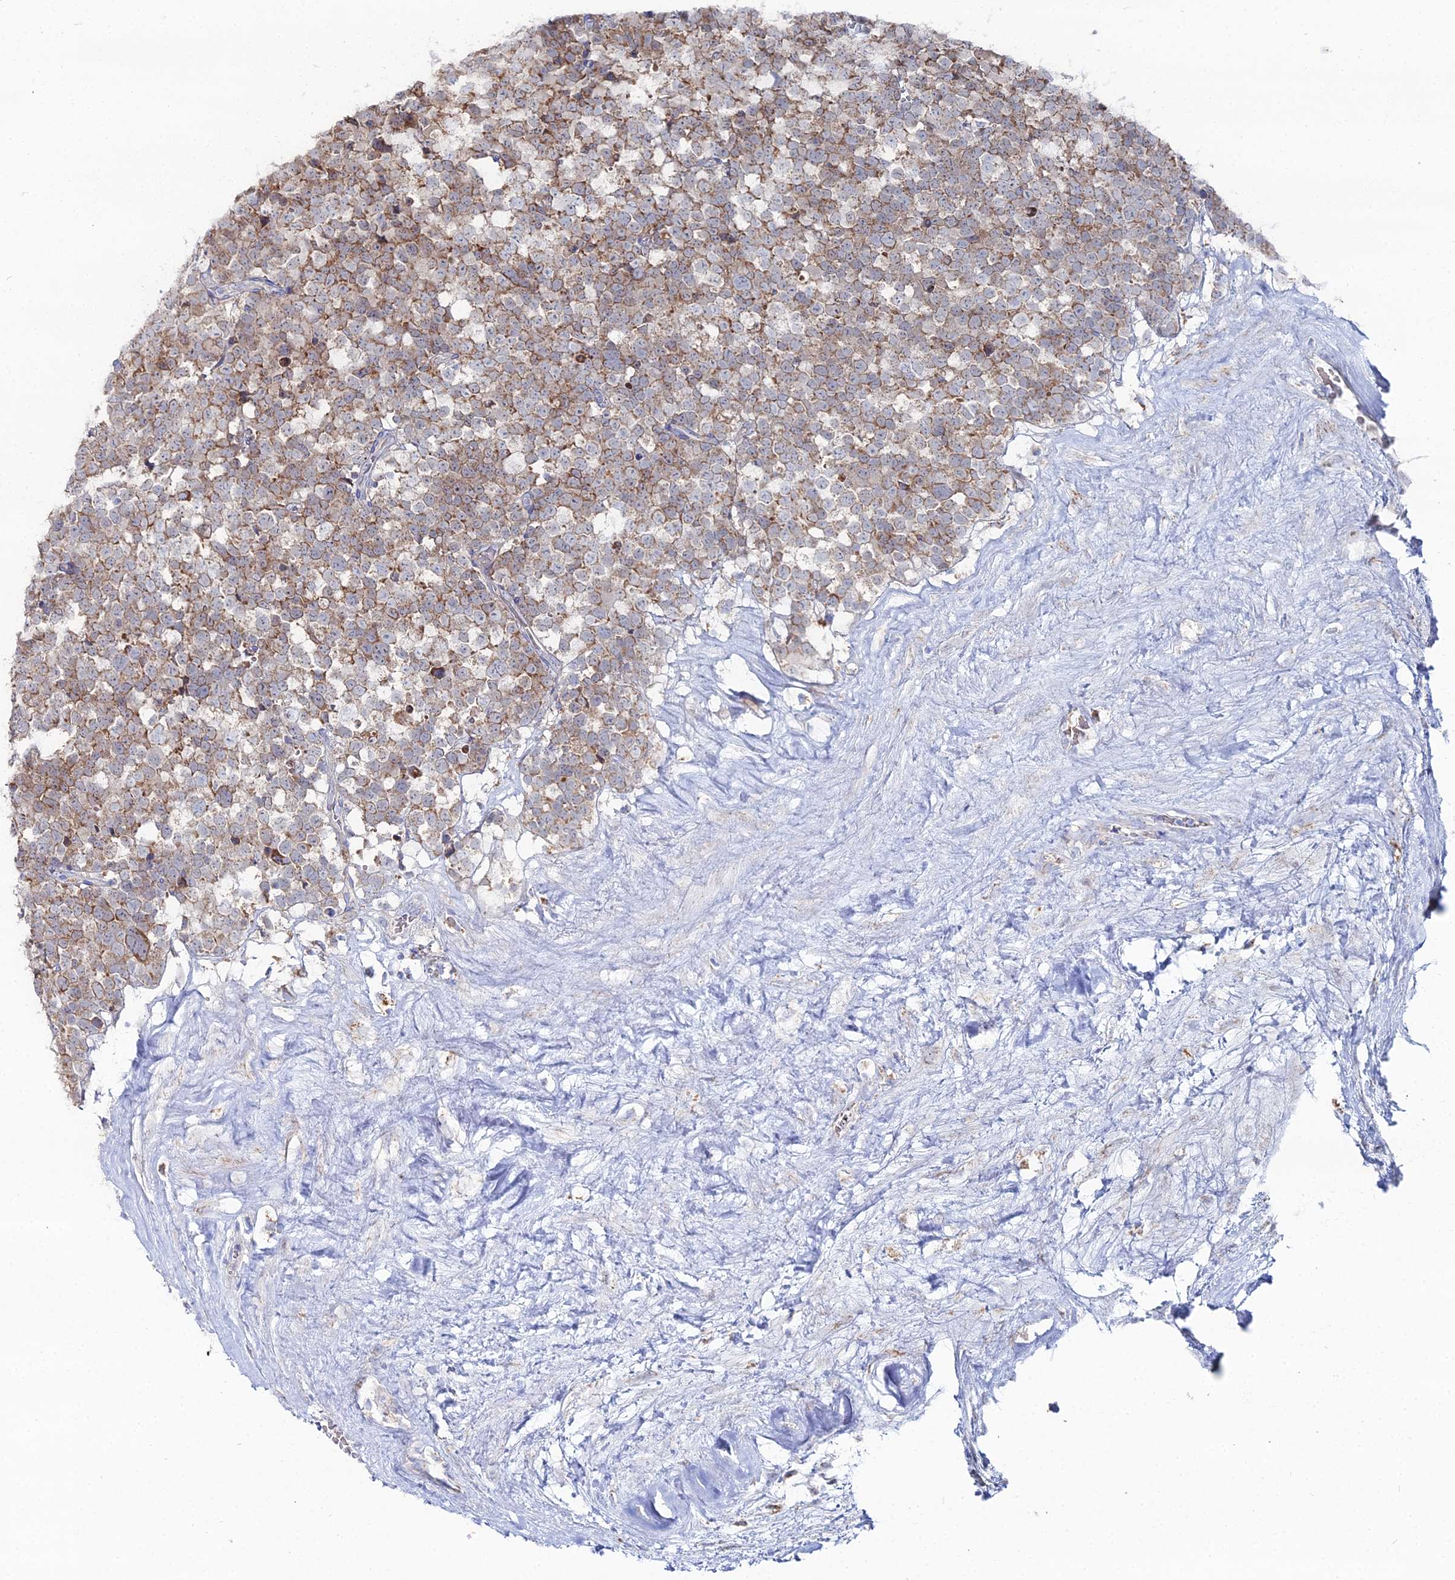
{"staining": {"intensity": "moderate", "quantity": ">75%", "location": "cytoplasmic/membranous"}, "tissue": "testis cancer", "cell_type": "Tumor cells", "image_type": "cancer", "snomed": [{"axis": "morphology", "description": "Seminoma, NOS"}, {"axis": "topography", "description": "Testis"}], "caption": "Immunohistochemistry micrograph of human testis cancer (seminoma) stained for a protein (brown), which exhibits medium levels of moderate cytoplasmic/membranous expression in approximately >75% of tumor cells.", "gene": "MPC1", "patient": {"sex": "male", "age": 71}}